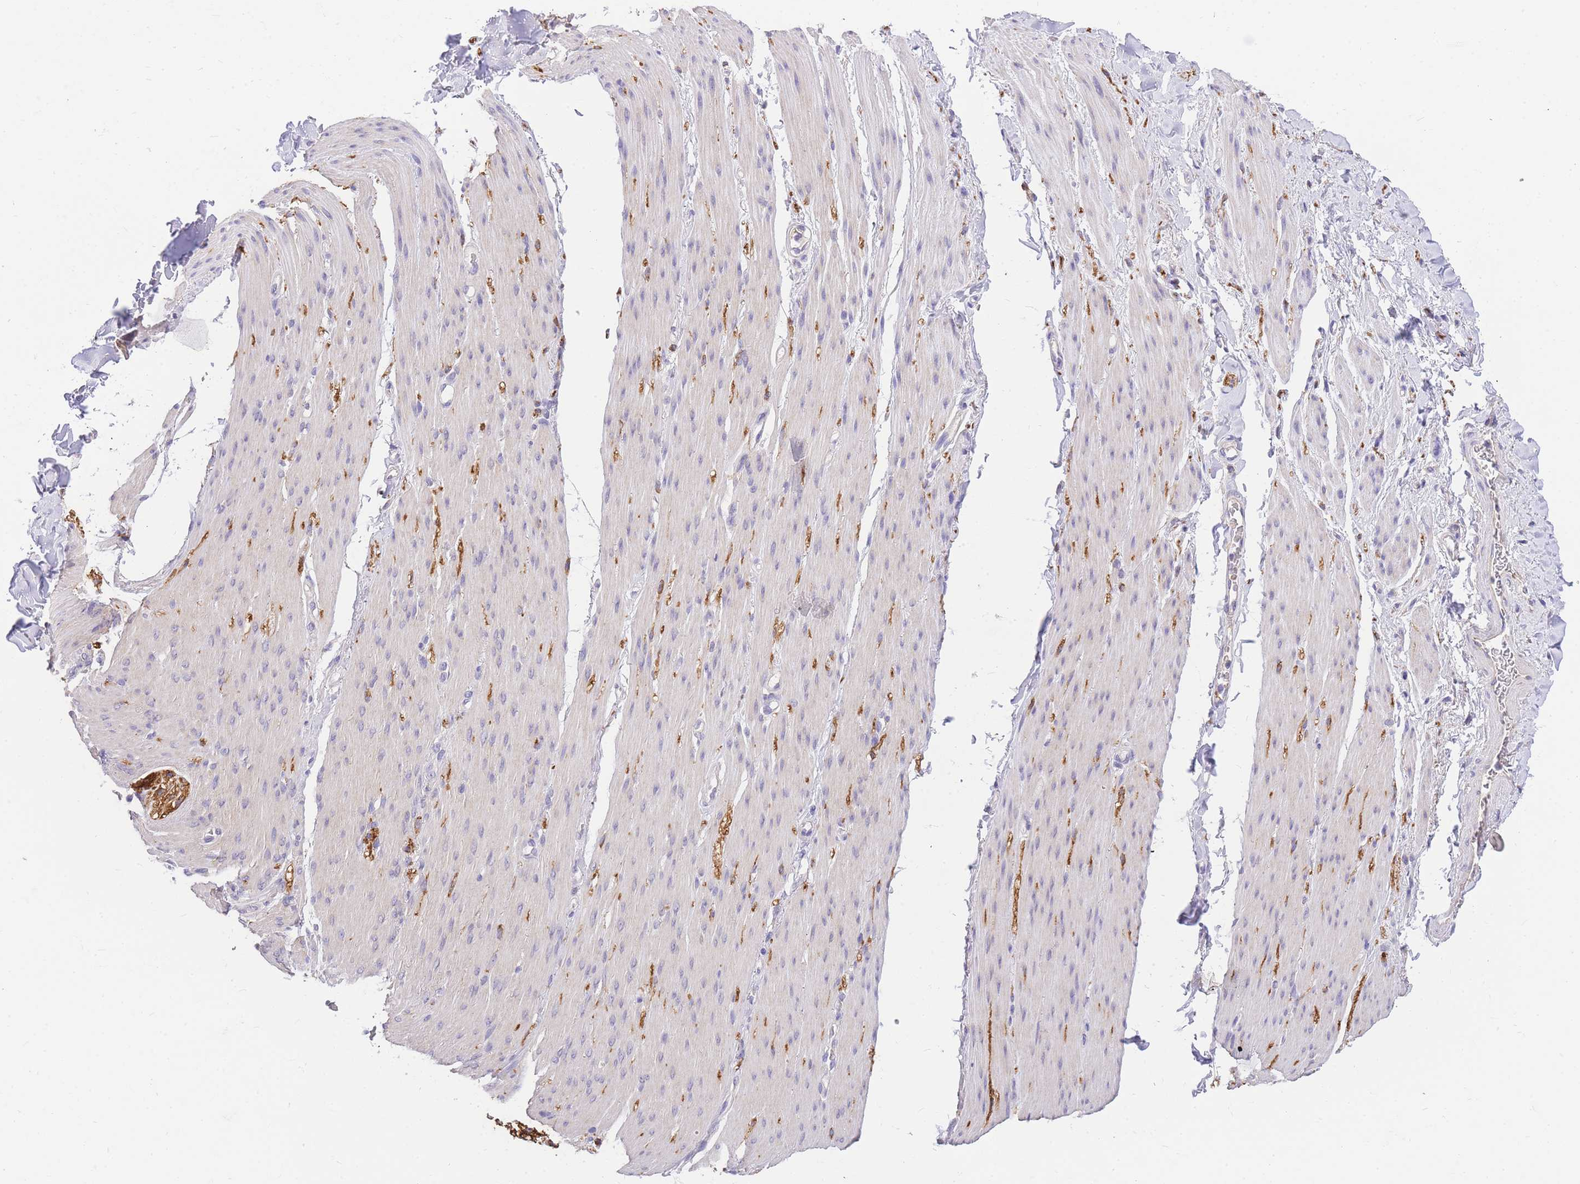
{"staining": {"intensity": "negative", "quantity": "none", "location": "none"}, "tissue": "adipose tissue", "cell_type": "Adipocytes", "image_type": "normal", "snomed": [{"axis": "morphology", "description": "Normal tissue, NOS"}, {"axis": "topography", "description": "Colon"}, {"axis": "topography", "description": "Peripheral nerve tissue"}], "caption": "Protein analysis of benign adipose tissue exhibits no significant staining in adipocytes. (Stains: DAB IHC with hematoxylin counter stain, Microscopy: brightfield microscopy at high magnification).", "gene": "C2orf88", "patient": {"sex": "female", "age": 61}}